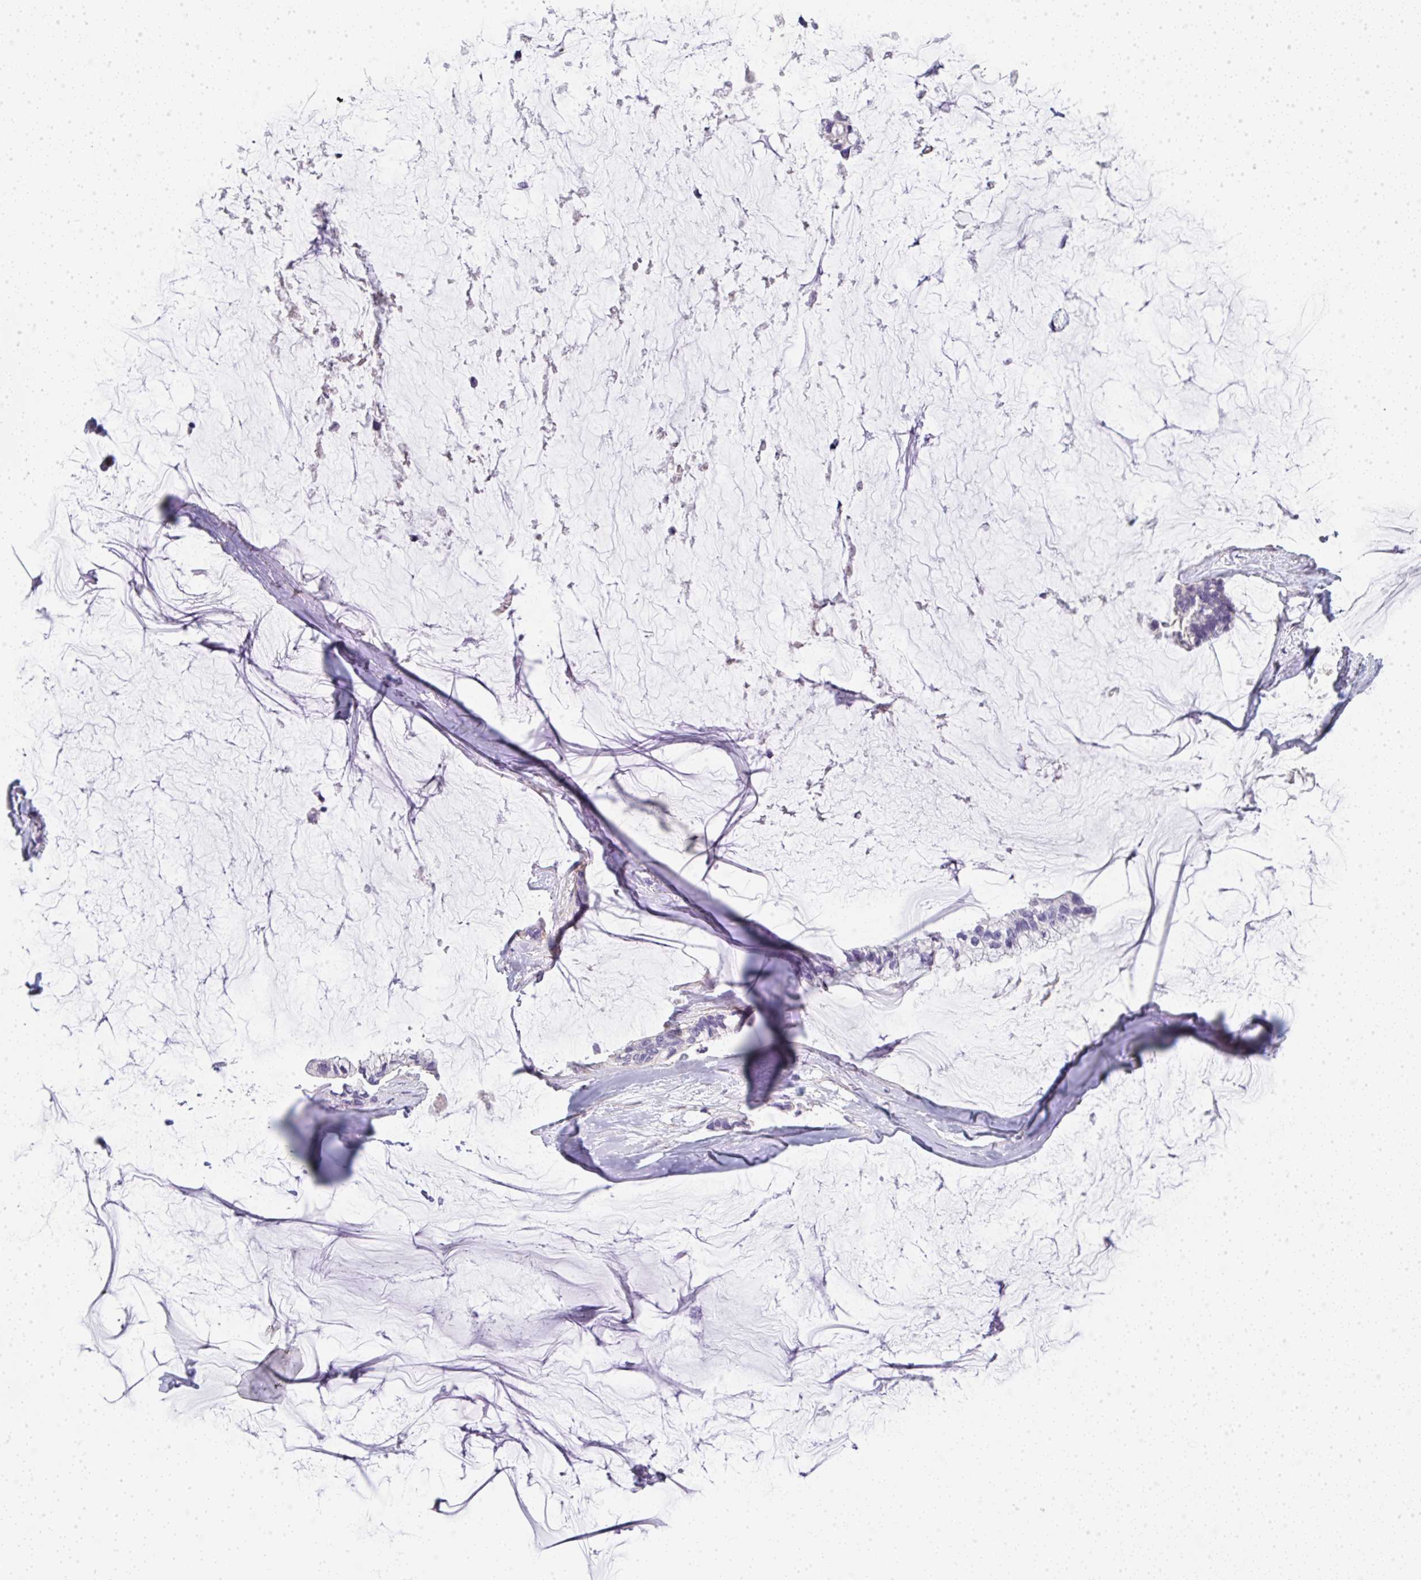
{"staining": {"intensity": "negative", "quantity": "none", "location": "none"}, "tissue": "ovarian cancer", "cell_type": "Tumor cells", "image_type": "cancer", "snomed": [{"axis": "morphology", "description": "Cystadenocarcinoma, mucinous, NOS"}, {"axis": "topography", "description": "Ovary"}], "caption": "Immunohistochemistry (IHC) of ovarian mucinous cystadenocarcinoma demonstrates no expression in tumor cells.", "gene": "LPAR4", "patient": {"sex": "female", "age": 39}}